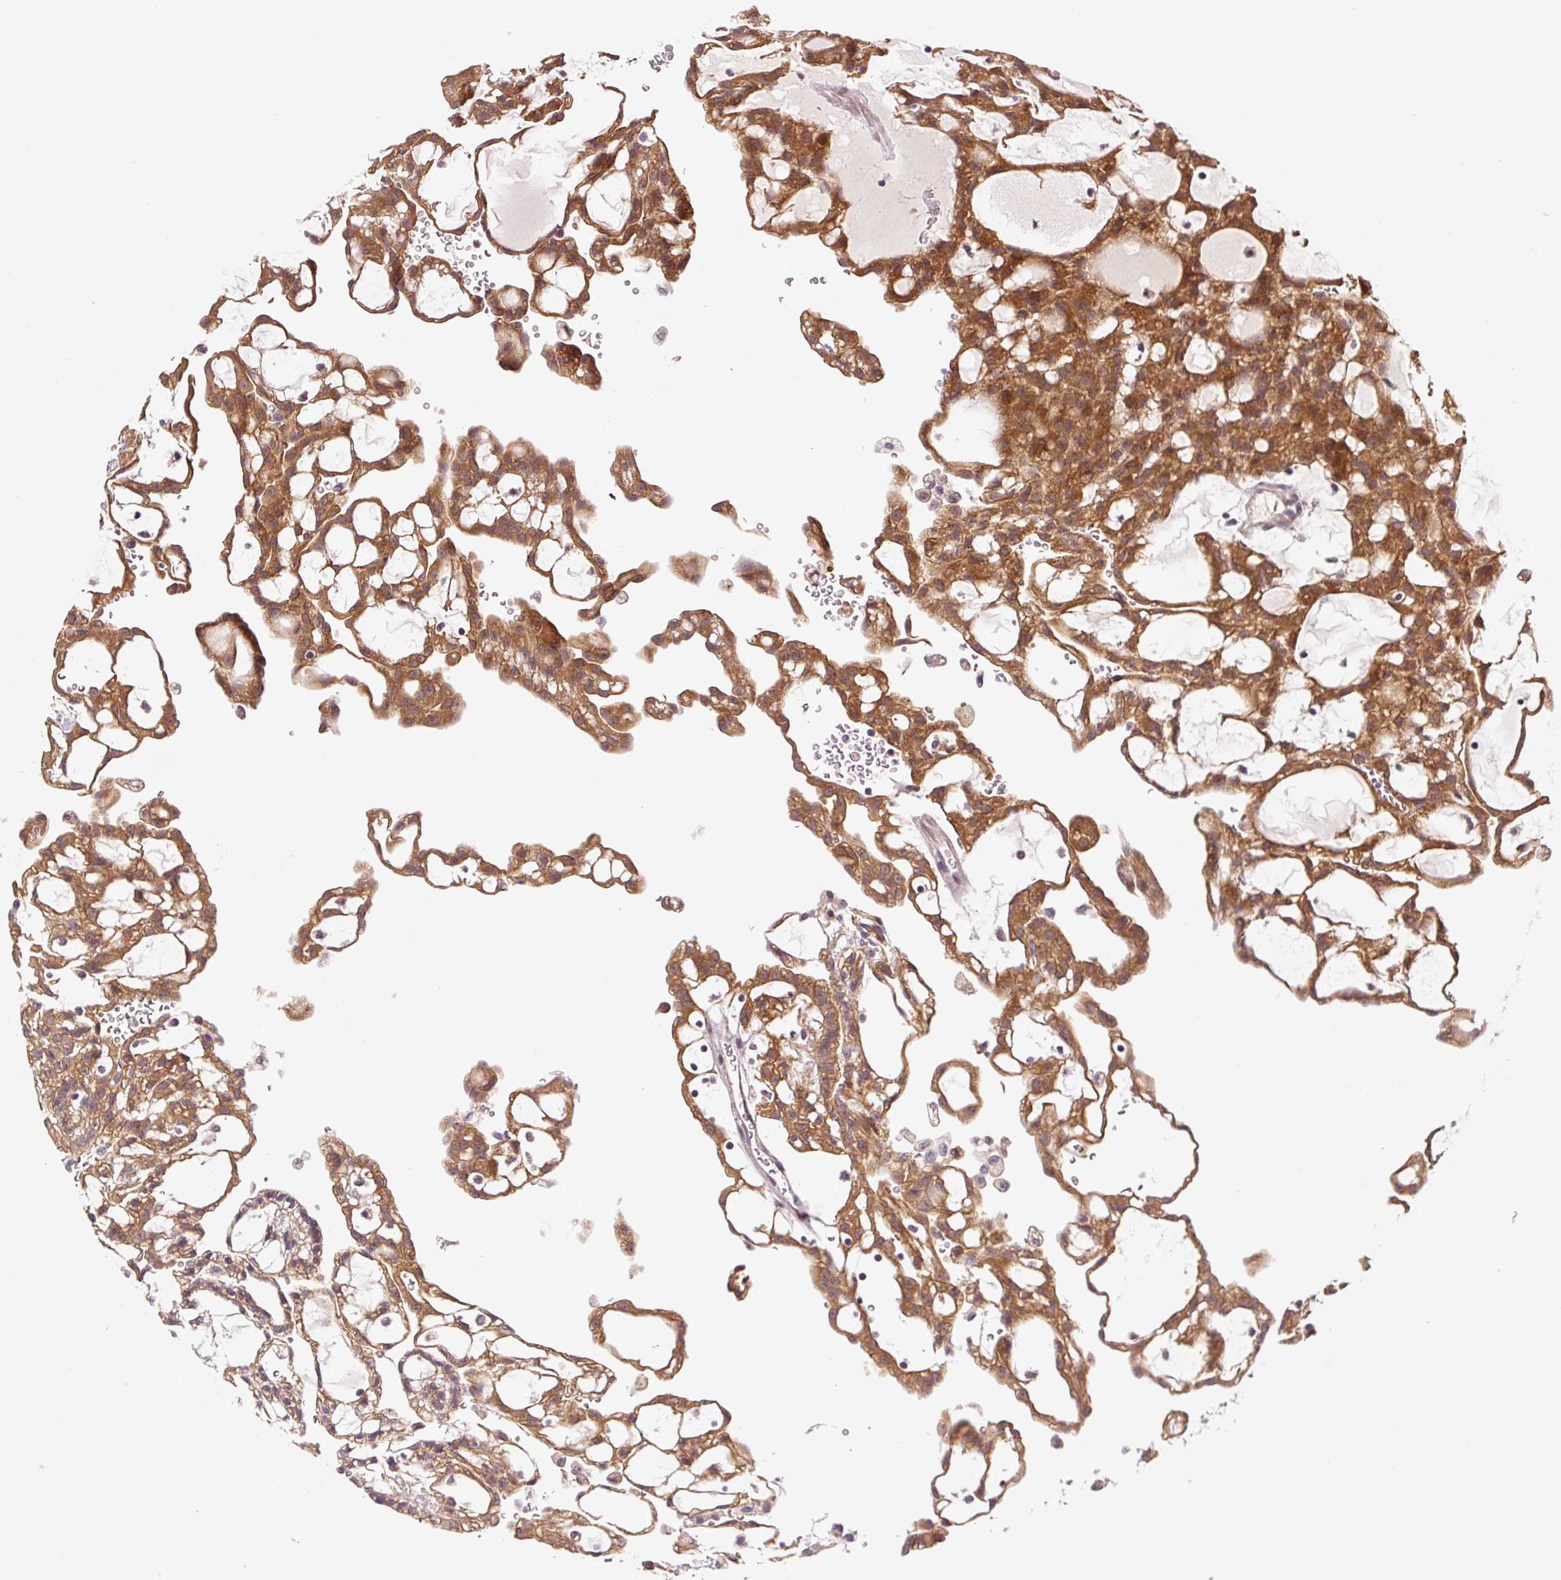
{"staining": {"intensity": "moderate", "quantity": ">75%", "location": "cytoplasmic/membranous"}, "tissue": "renal cancer", "cell_type": "Tumor cells", "image_type": "cancer", "snomed": [{"axis": "morphology", "description": "Adenocarcinoma, NOS"}, {"axis": "topography", "description": "Kidney"}], "caption": "Immunohistochemistry micrograph of human adenocarcinoma (renal) stained for a protein (brown), which exhibits medium levels of moderate cytoplasmic/membranous positivity in about >75% of tumor cells.", "gene": "PRKAA2", "patient": {"sex": "male", "age": 63}}